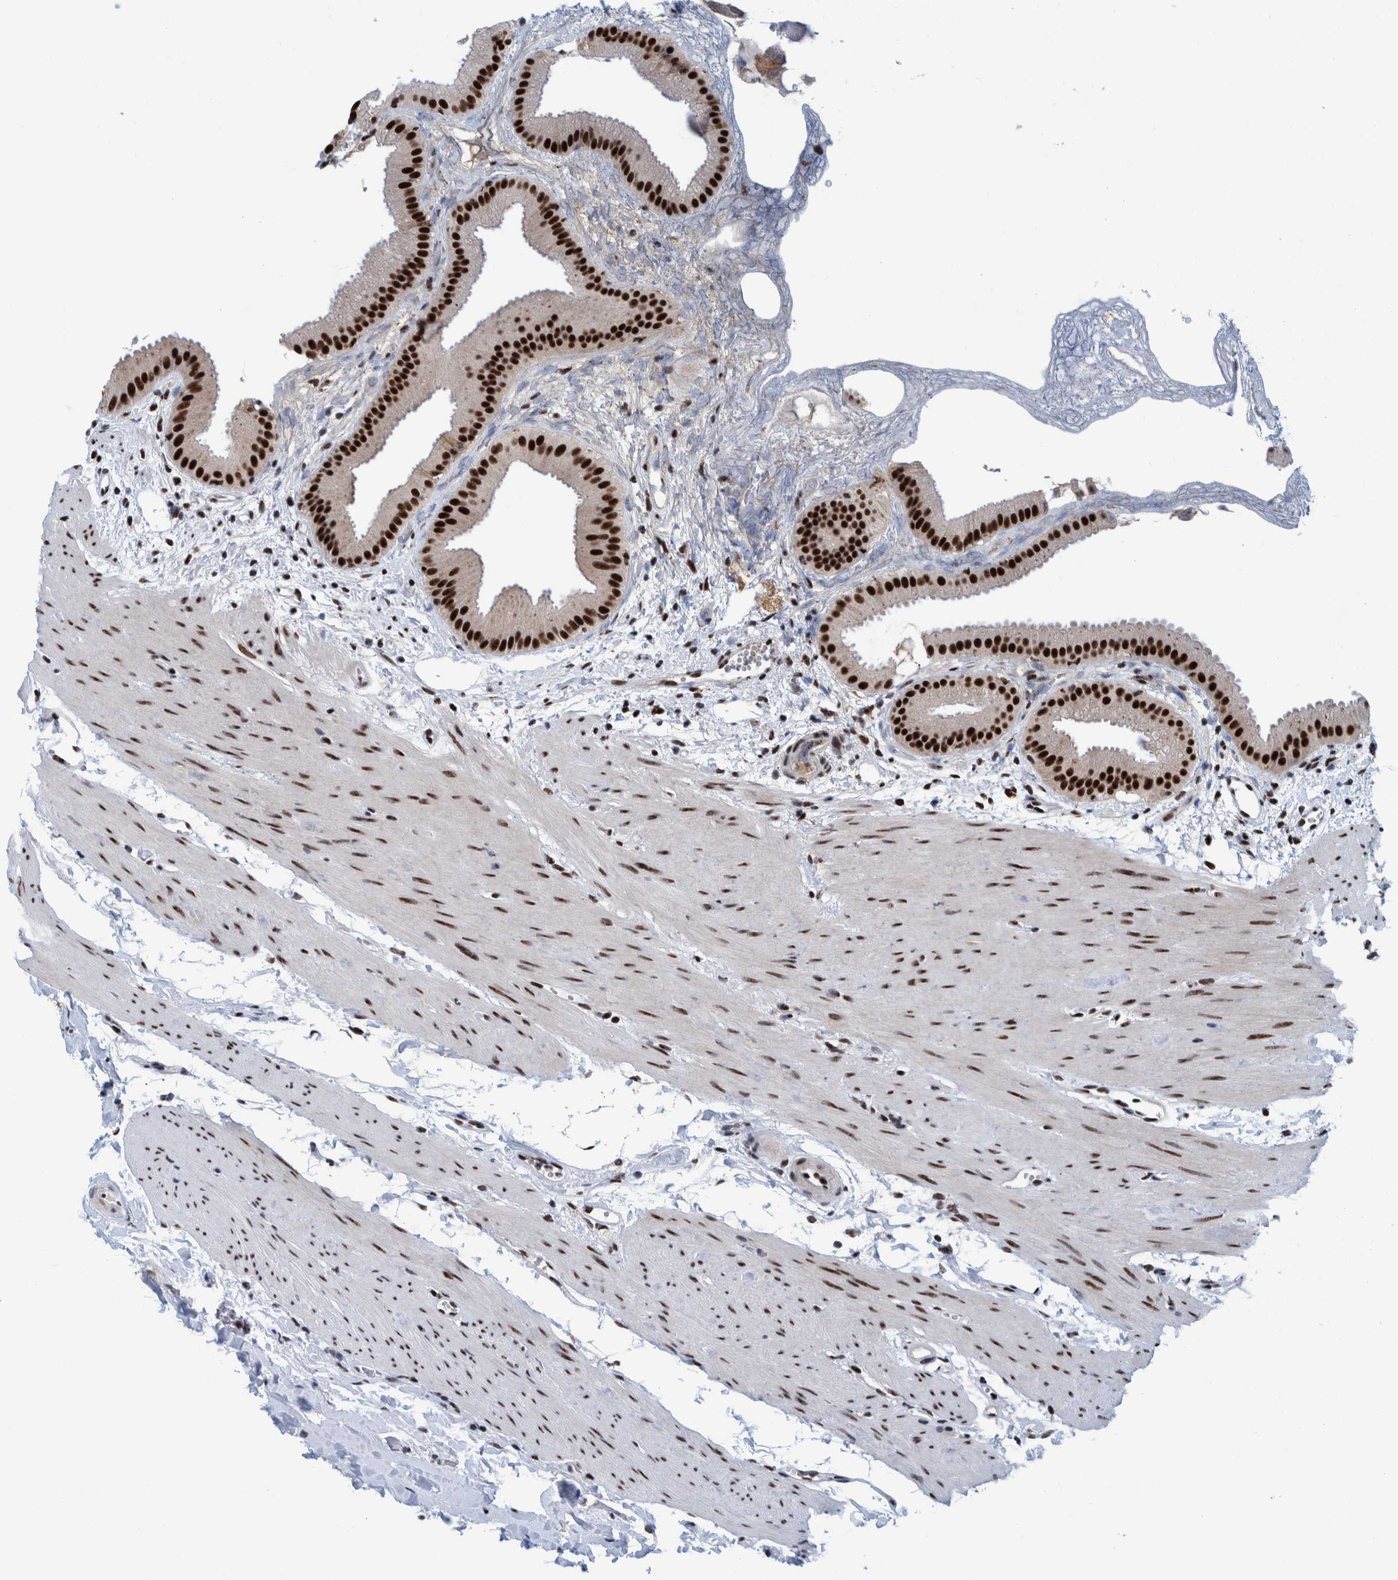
{"staining": {"intensity": "strong", "quantity": ">75%", "location": "nuclear"}, "tissue": "gallbladder", "cell_type": "Glandular cells", "image_type": "normal", "snomed": [{"axis": "morphology", "description": "Normal tissue, NOS"}, {"axis": "topography", "description": "Gallbladder"}], "caption": "Glandular cells display high levels of strong nuclear positivity in approximately >75% of cells in benign gallbladder.", "gene": "EFTUD2", "patient": {"sex": "female", "age": 64}}